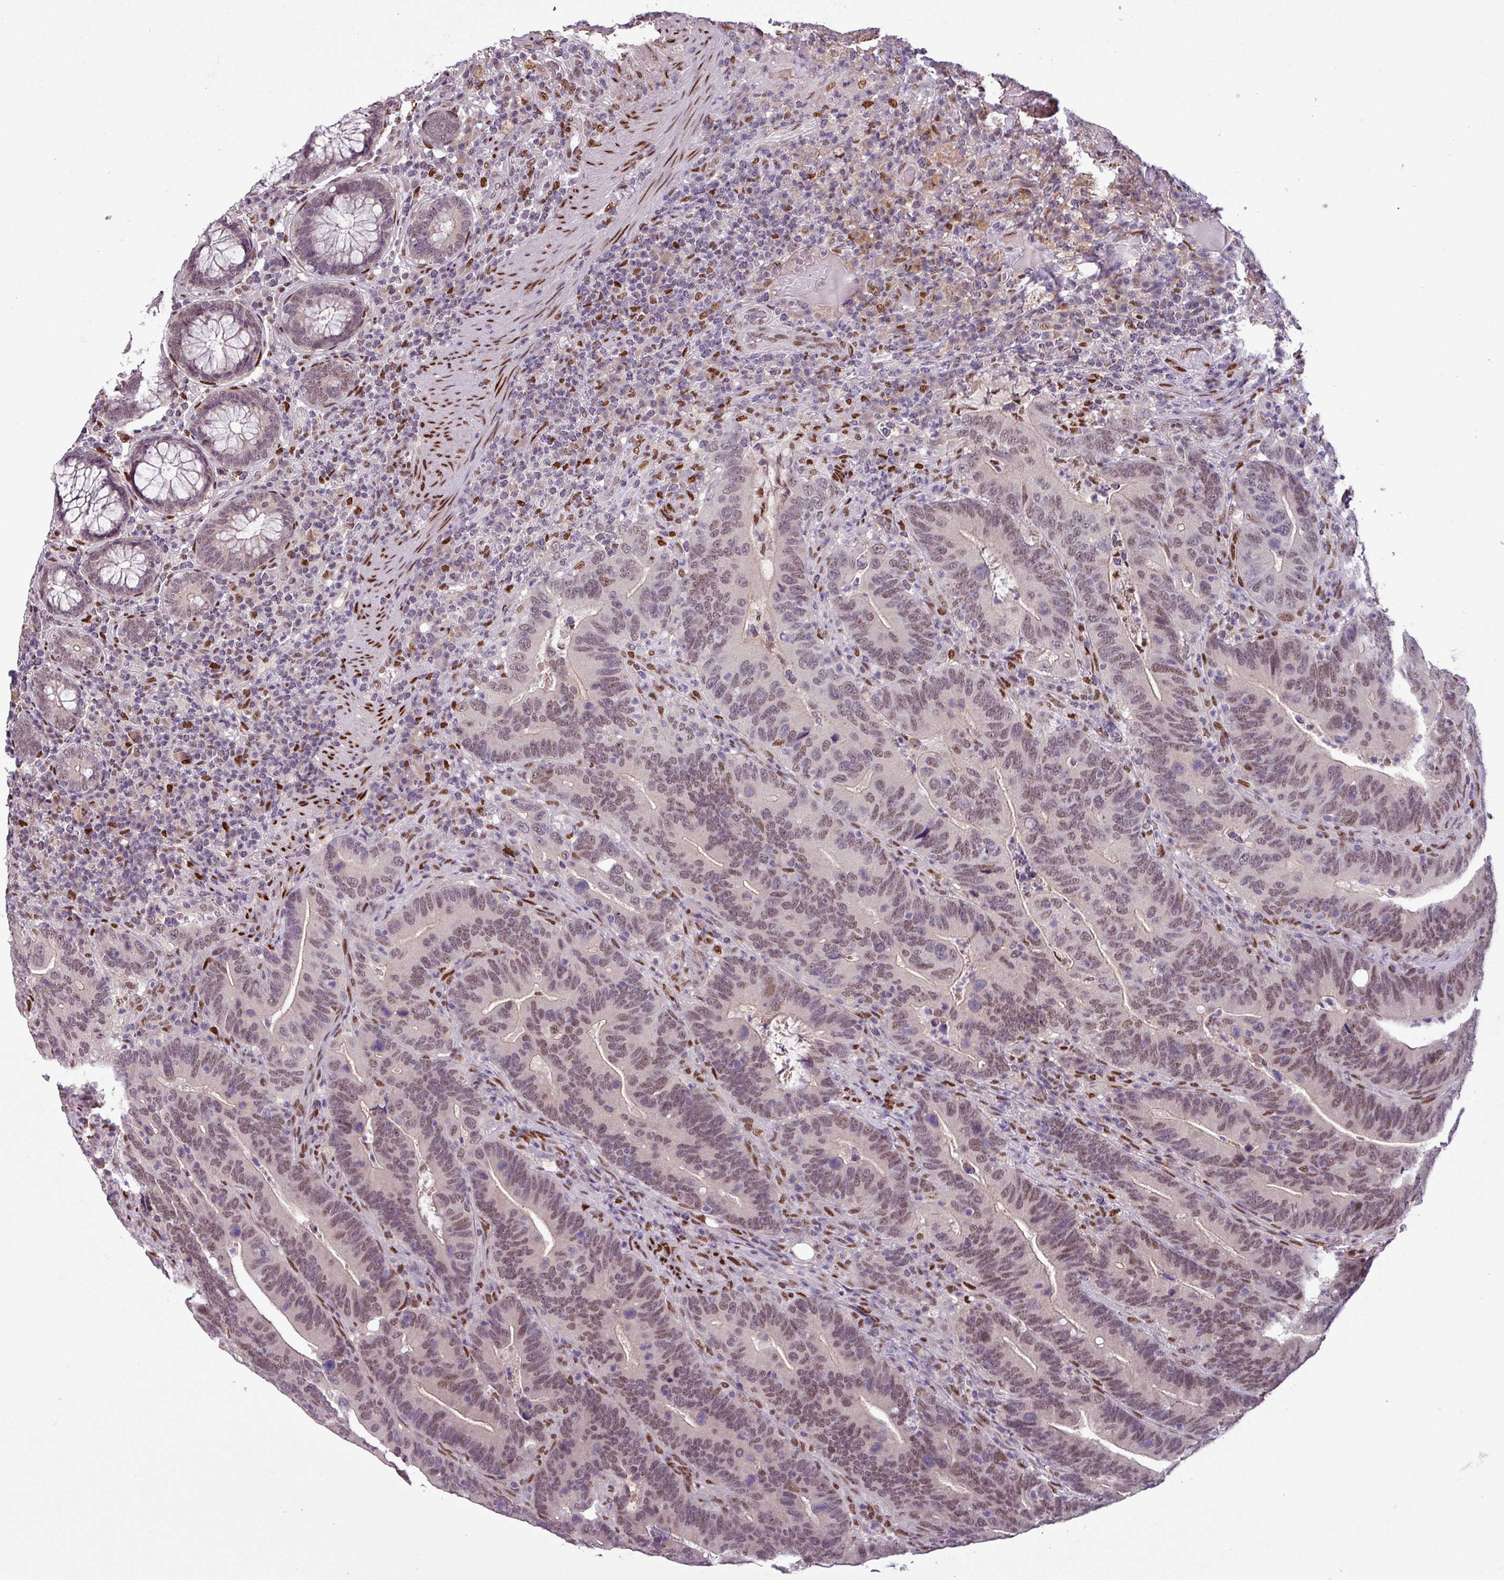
{"staining": {"intensity": "moderate", "quantity": ">75%", "location": "nuclear"}, "tissue": "colorectal cancer", "cell_type": "Tumor cells", "image_type": "cancer", "snomed": [{"axis": "morphology", "description": "Adenocarcinoma, NOS"}, {"axis": "topography", "description": "Colon"}], "caption": "Protein positivity by immunohistochemistry (IHC) displays moderate nuclear positivity in about >75% of tumor cells in adenocarcinoma (colorectal).", "gene": "IRF2BPL", "patient": {"sex": "female", "age": 66}}